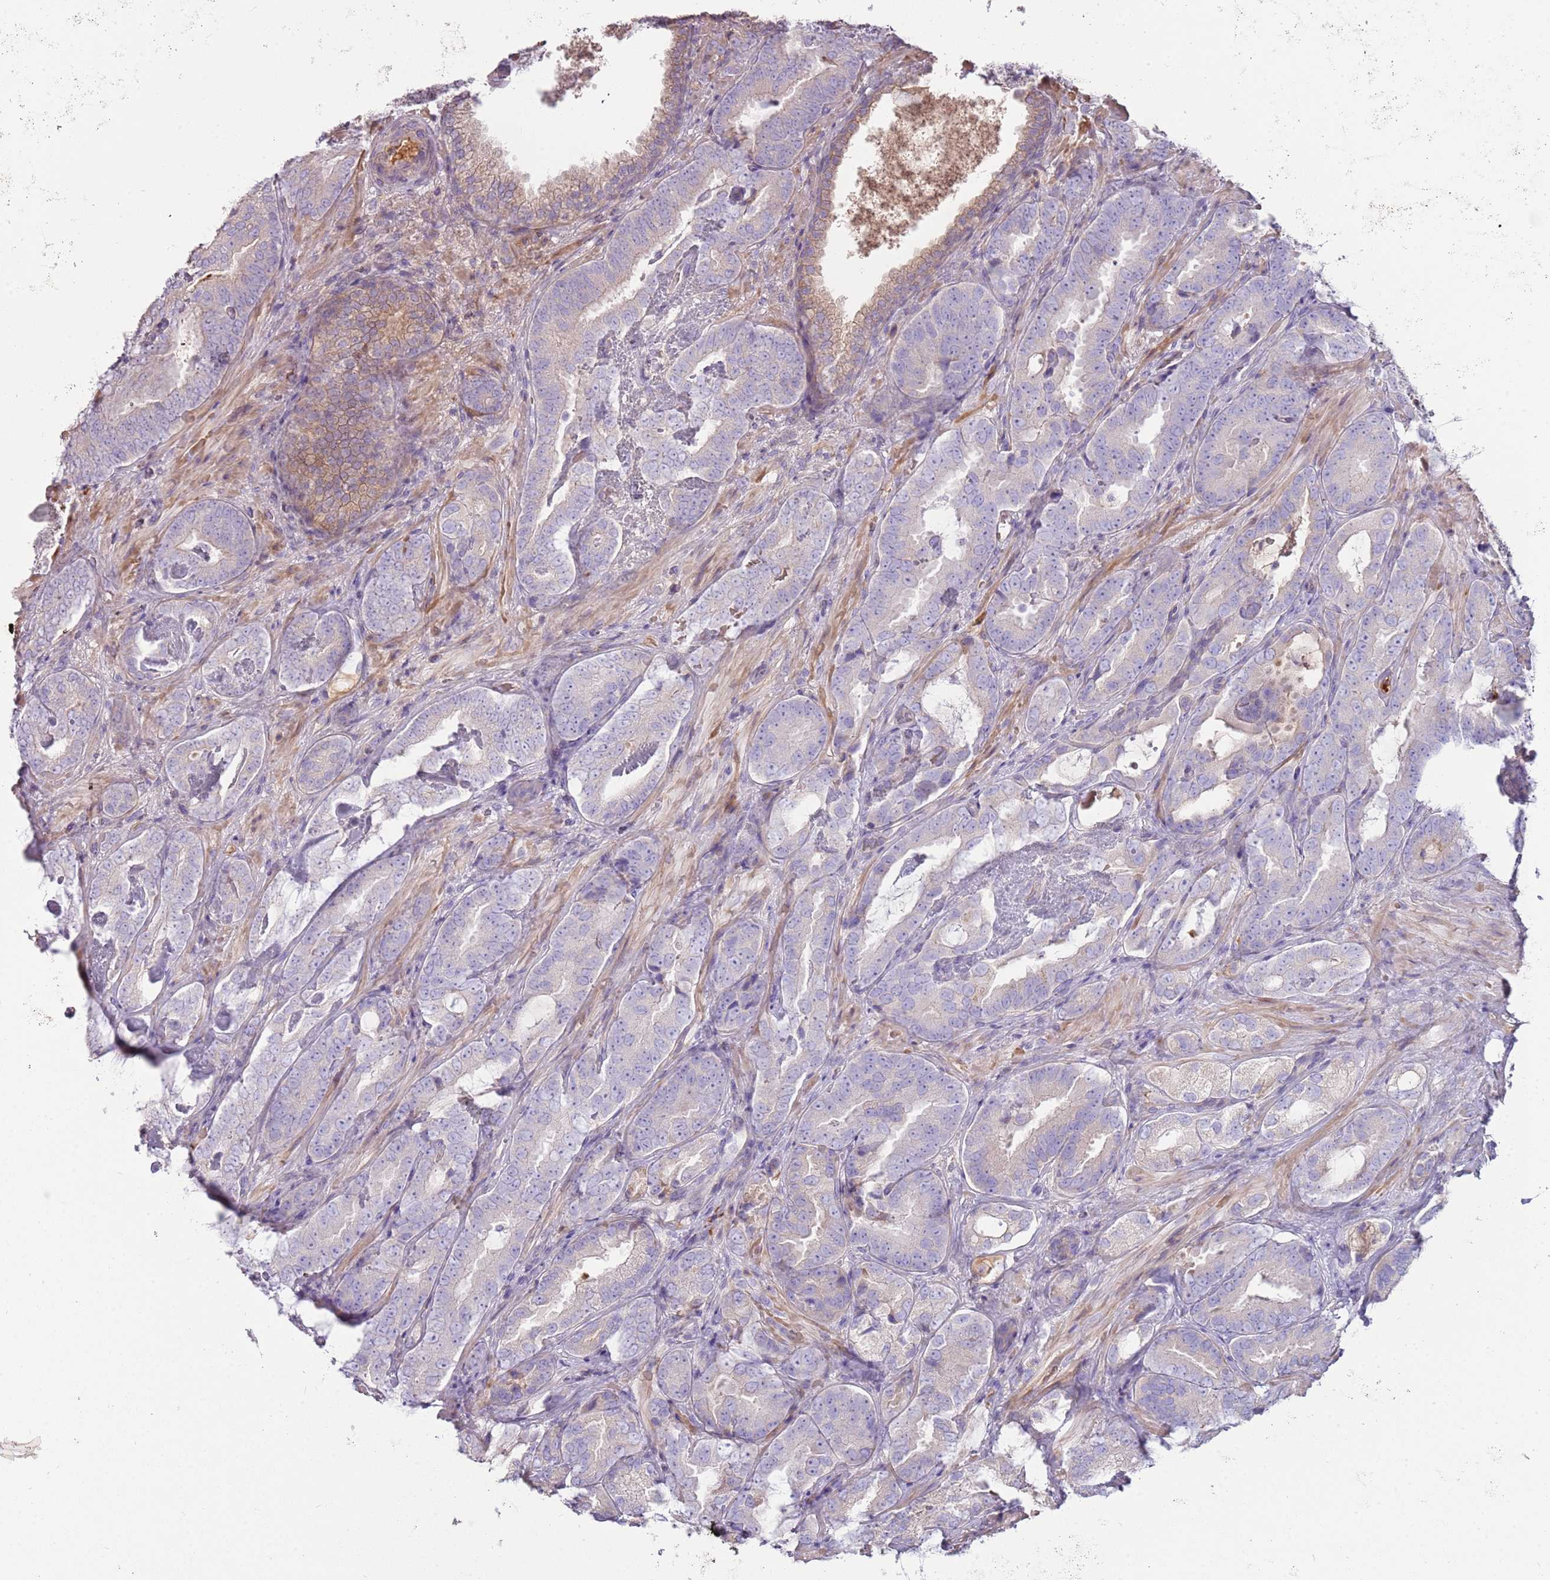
{"staining": {"intensity": "negative", "quantity": "none", "location": "none"}, "tissue": "prostate cancer", "cell_type": "Tumor cells", "image_type": "cancer", "snomed": [{"axis": "morphology", "description": "Adenocarcinoma, High grade"}, {"axis": "topography", "description": "Prostate"}], "caption": "IHC photomicrograph of human adenocarcinoma (high-grade) (prostate) stained for a protein (brown), which reveals no positivity in tumor cells.", "gene": "MCUB", "patient": {"sex": "male", "age": 71}}